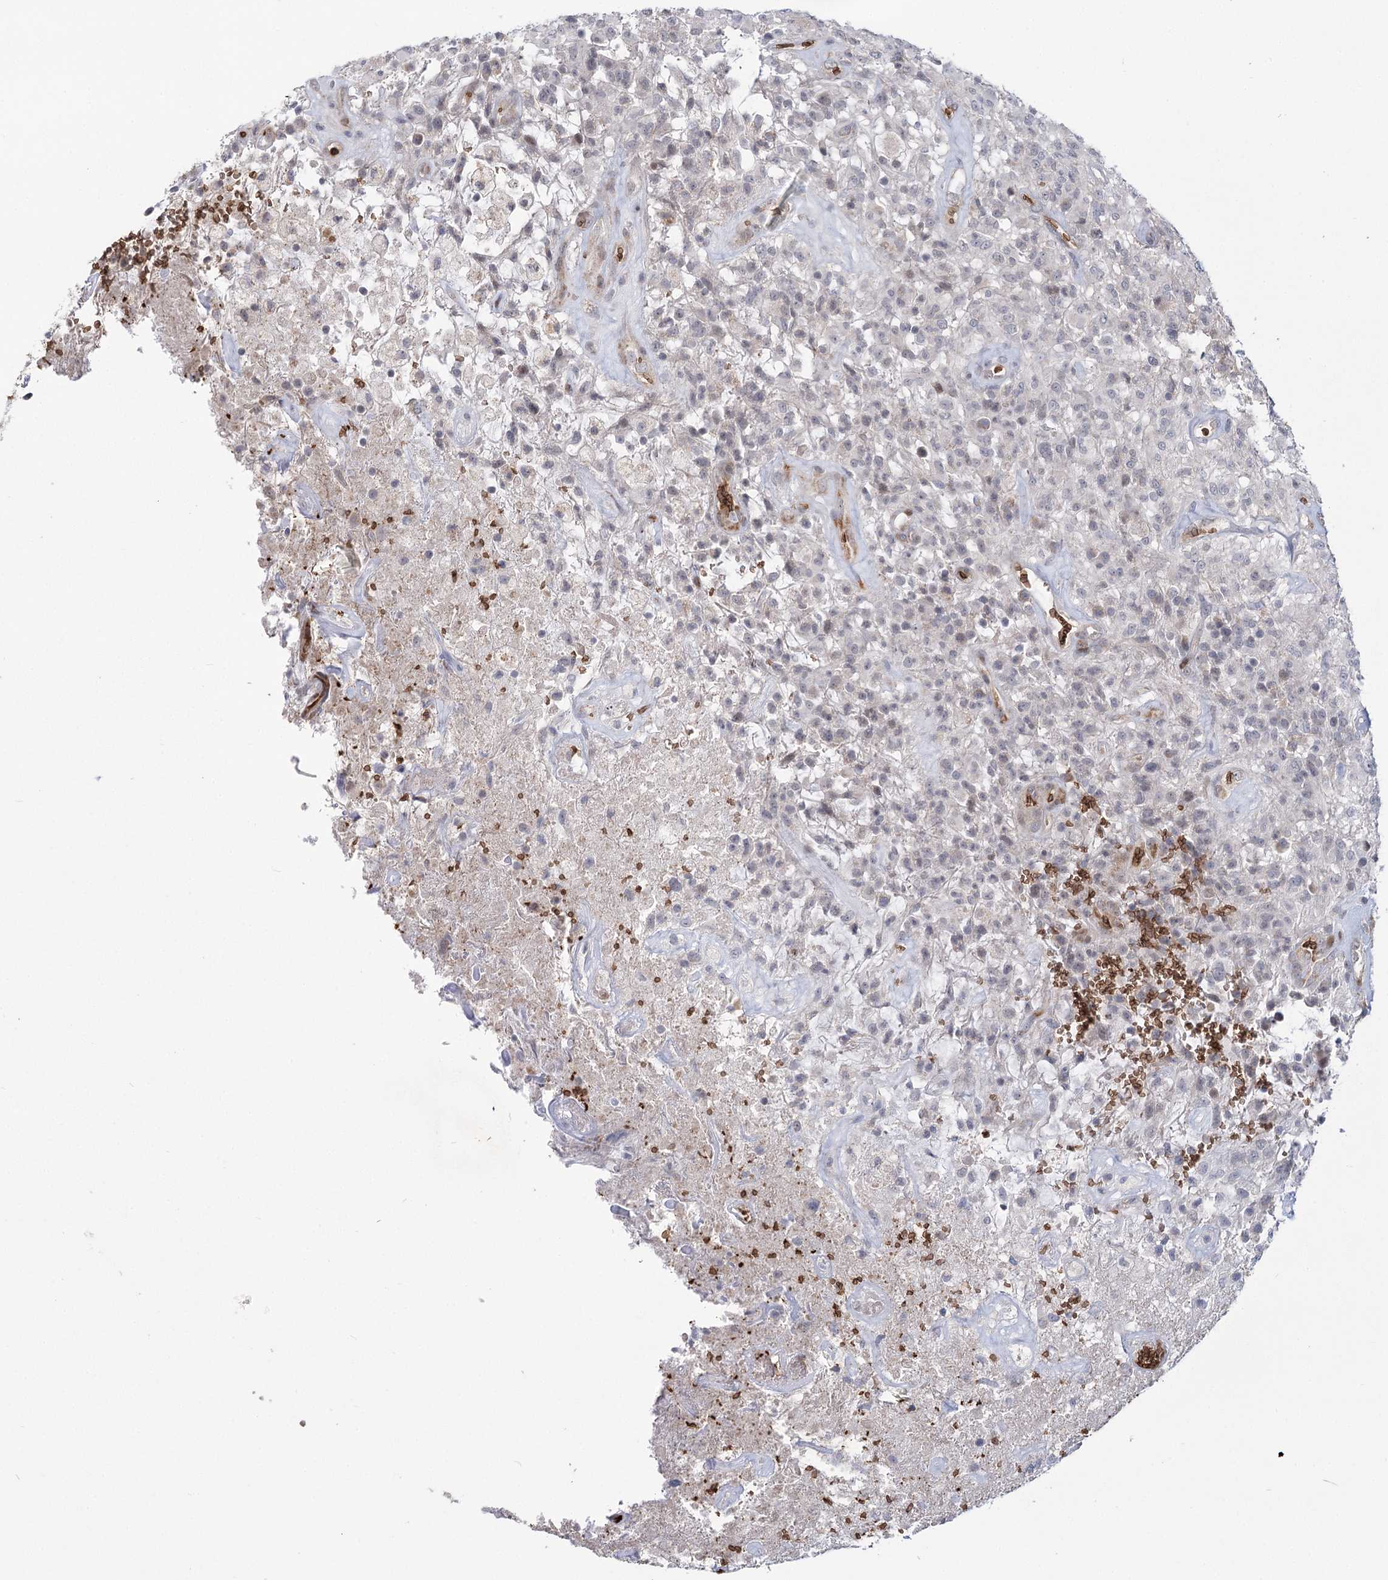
{"staining": {"intensity": "negative", "quantity": "none", "location": "none"}, "tissue": "glioma", "cell_type": "Tumor cells", "image_type": "cancer", "snomed": [{"axis": "morphology", "description": "Glioma, malignant, High grade"}, {"axis": "topography", "description": "Brain"}], "caption": "Immunohistochemistry (IHC) of human malignant high-grade glioma reveals no staining in tumor cells.", "gene": "NSMCE4A", "patient": {"sex": "female", "age": 57}}